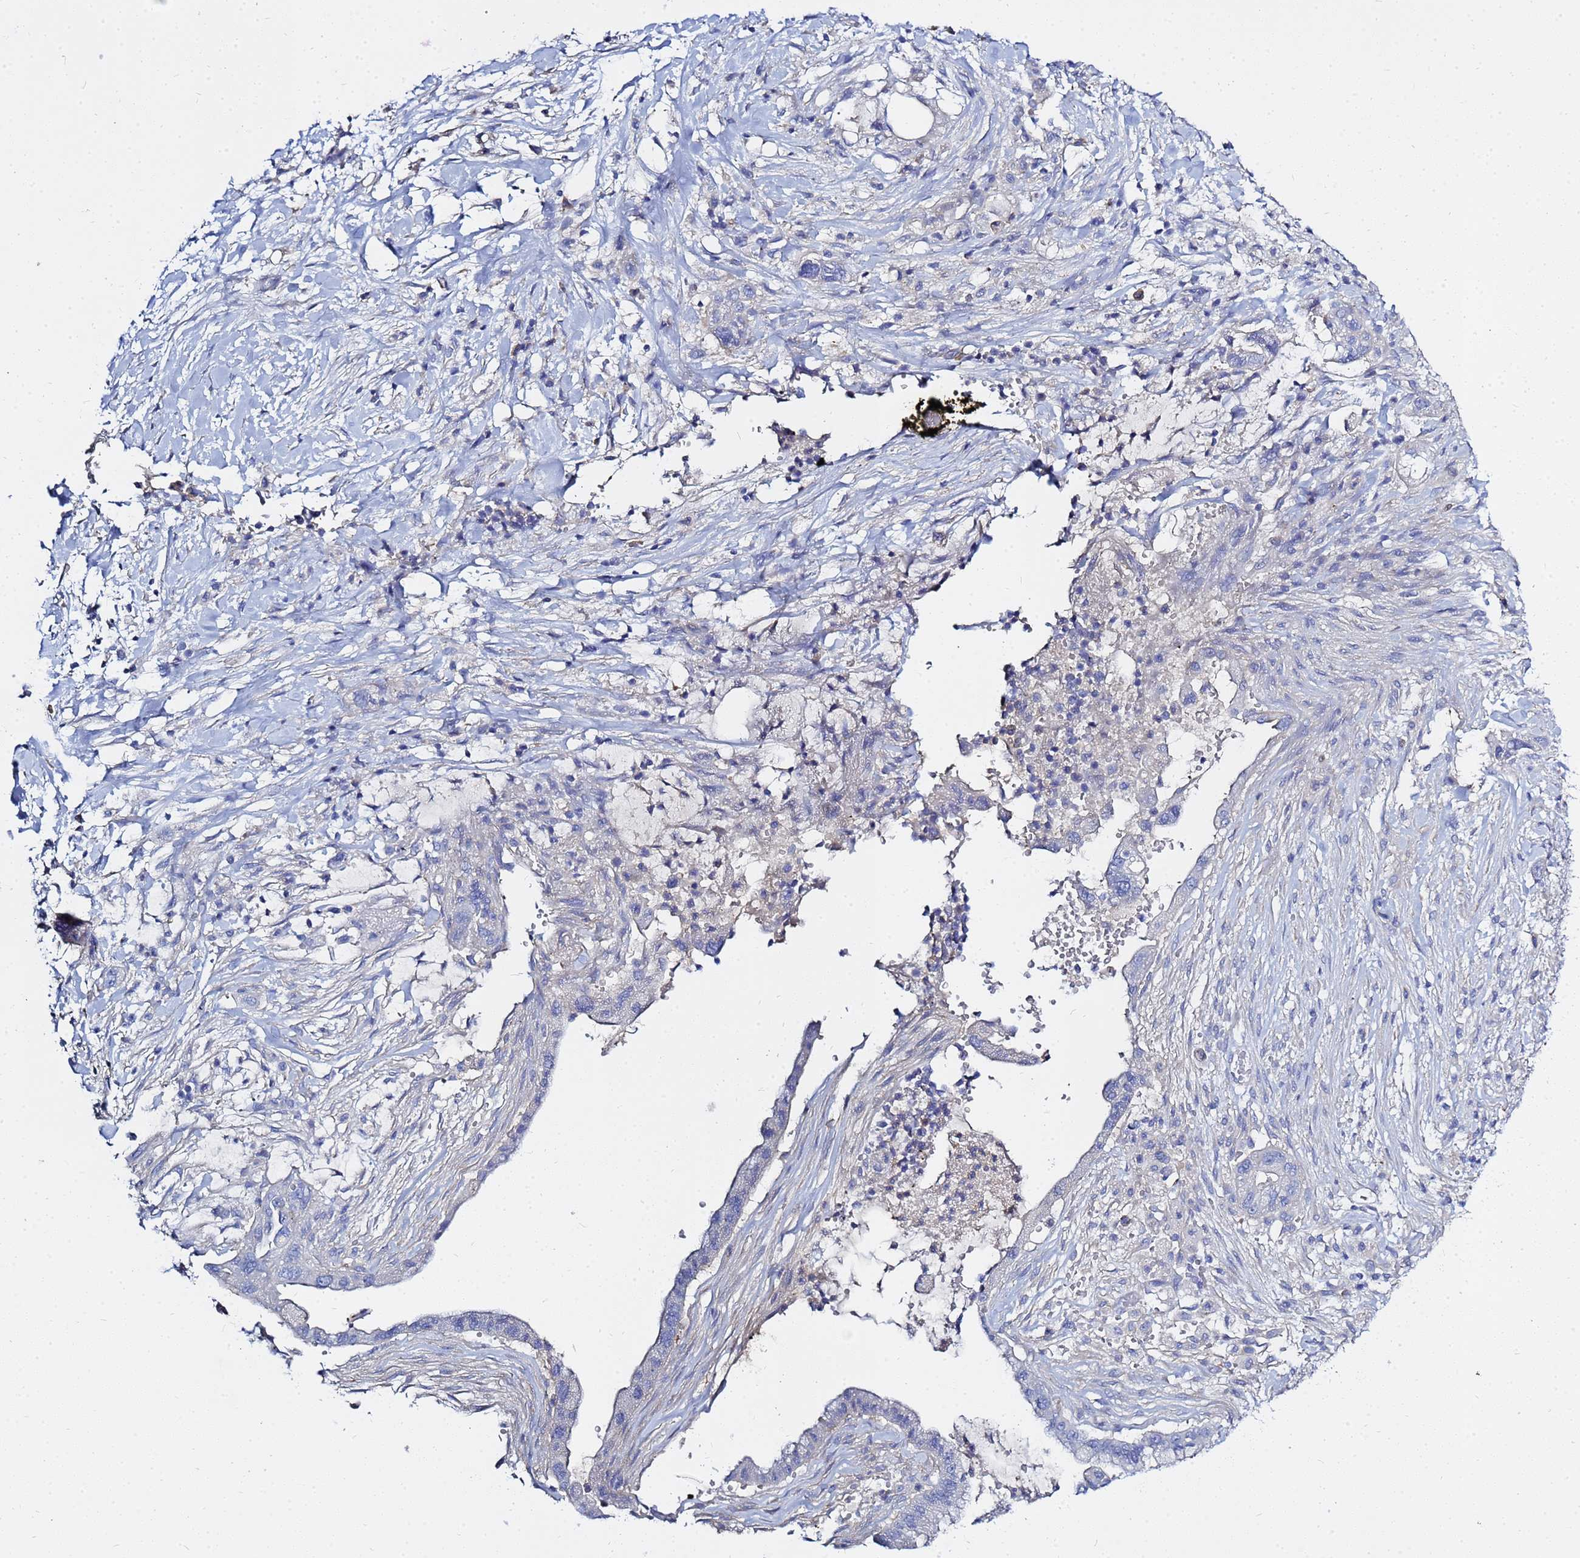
{"staining": {"intensity": "negative", "quantity": "none", "location": "none"}, "tissue": "pancreatic cancer", "cell_type": "Tumor cells", "image_type": "cancer", "snomed": [{"axis": "morphology", "description": "Adenocarcinoma, NOS"}, {"axis": "topography", "description": "Pancreas"}], "caption": "Pancreatic cancer (adenocarcinoma) stained for a protein using IHC demonstrates no staining tumor cells.", "gene": "ZNF552", "patient": {"sex": "male", "age": 44}}